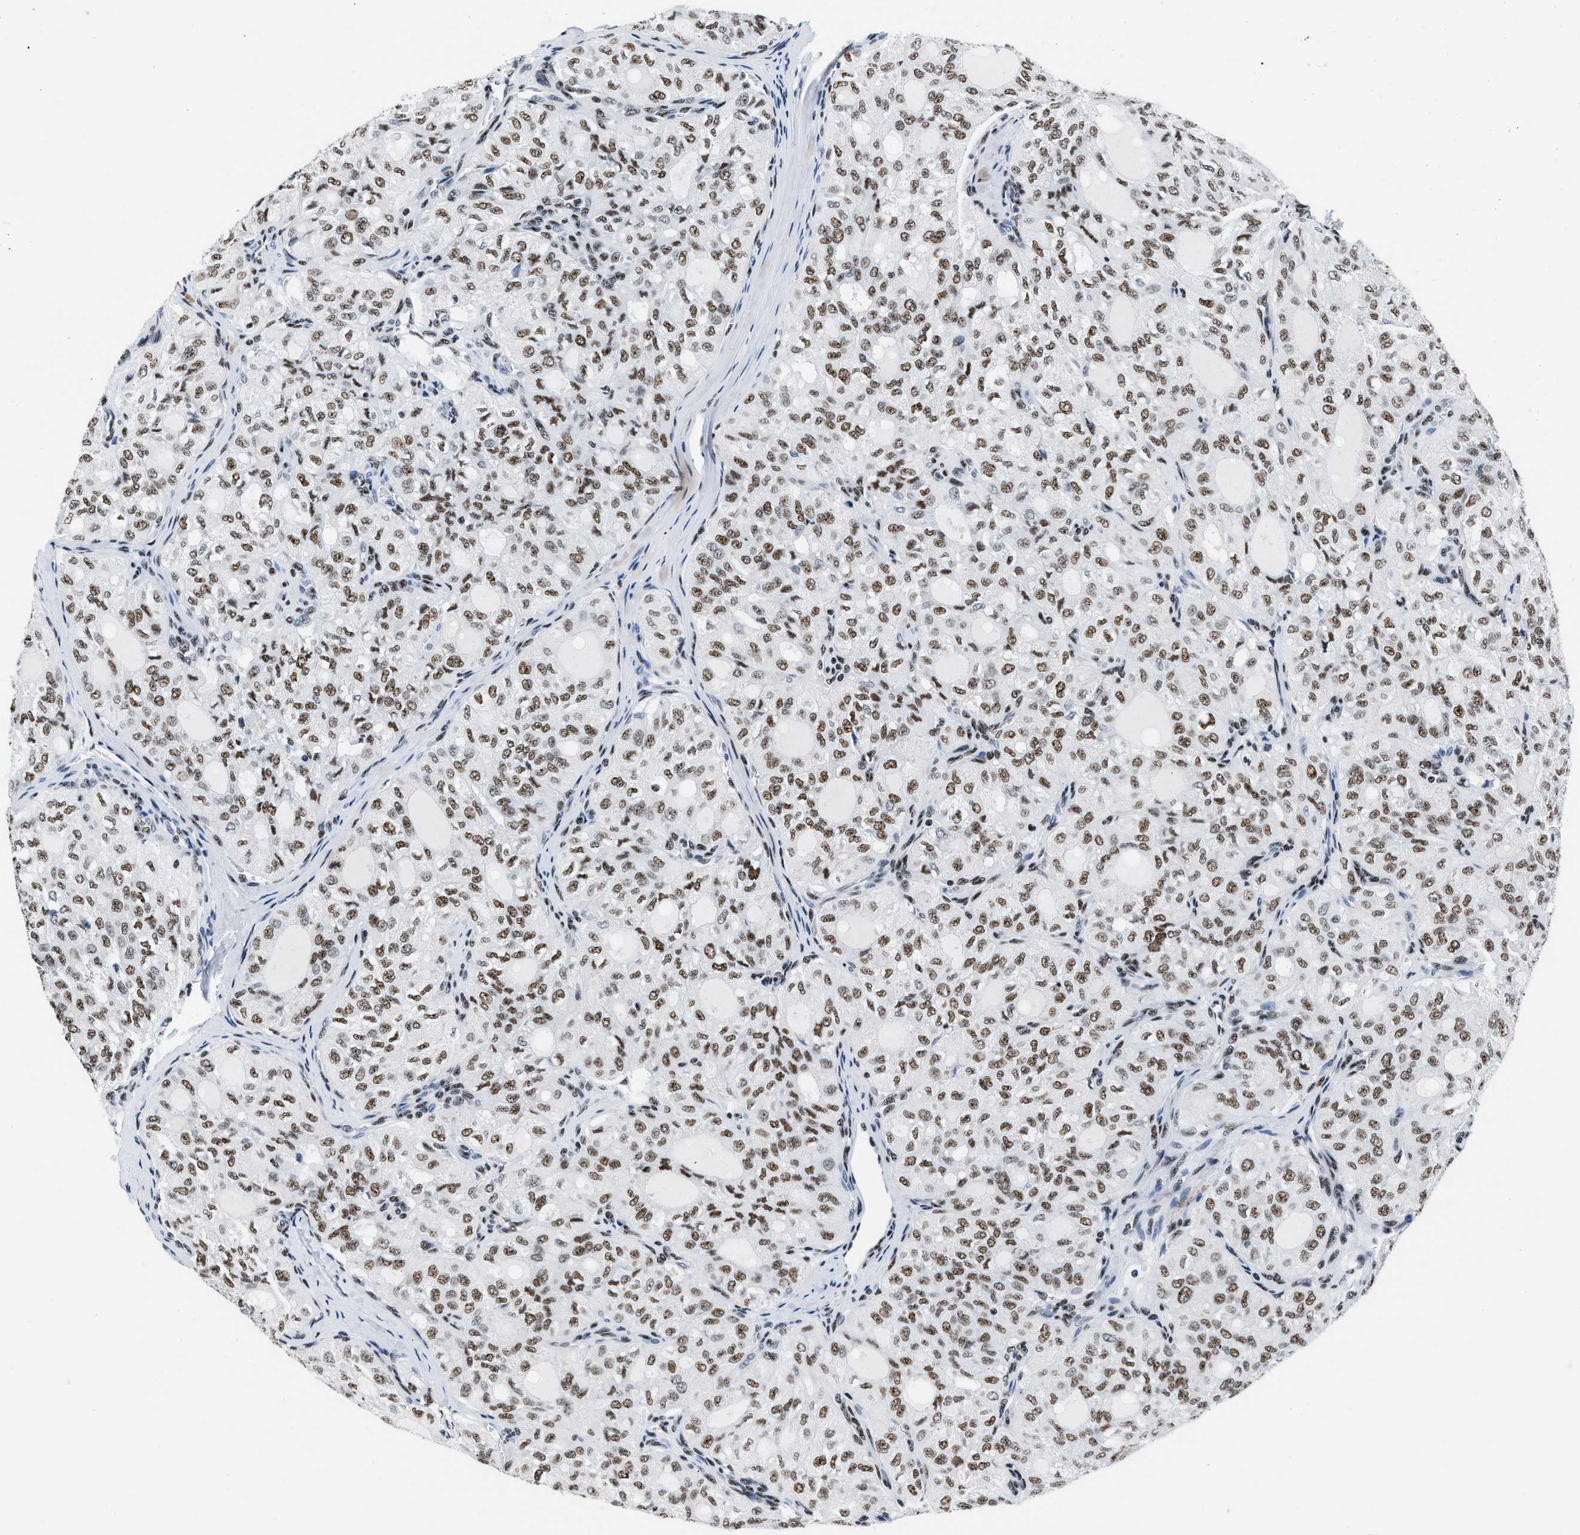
{"staining": {"intensity": "moderate", "quantity": ">75%", "location": "nuclear"}, "tissue": "thyroid cancer", "cell_type": "Tumor cells", "image_type": "cancer", "snomed": [{"axis": "morphology", "description": "Follicular adenoma carcinoma, NOS"}, {"axis": "topography", "description": "Thyroid gland"}], "caption": "Immunohistochemistry staining of thyroid follicular adenoma carcinoma, which reveals medium levels of moderate nuclear expression in approximately >75% of tumor cells indicating moderate nuclear protein expression. The staining was performed using DAB (brown) for protein detection and nuclei were counterstained in hematoxylin (blue).", "gene": "RAD50", "patient": {"sex": "male", "age": 75}}